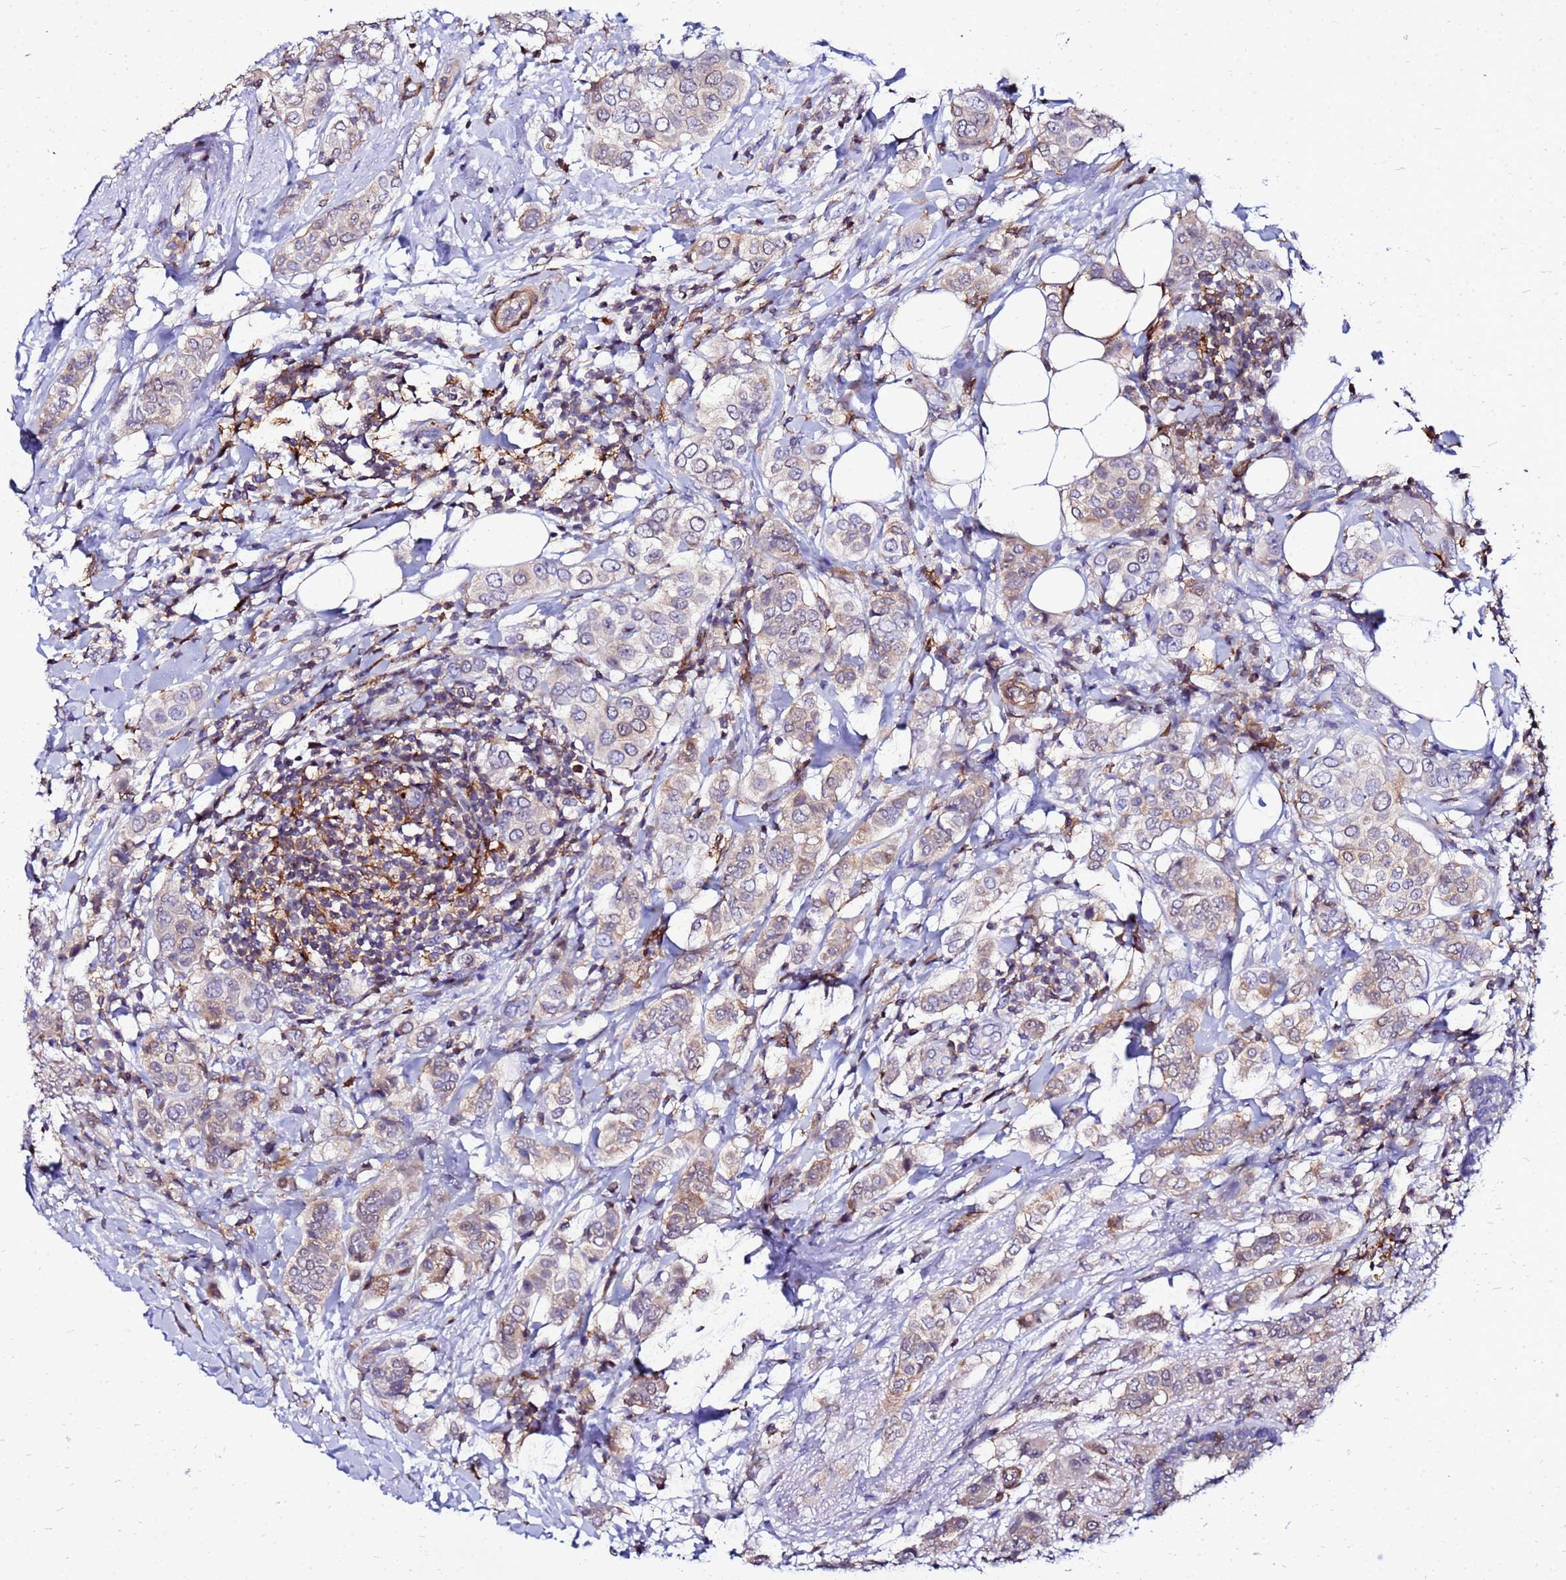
{"staining": {"intensity": "weak", "quantity": "25%-75%", "location": "cytoplasmic/membranous"}, "tissue": "breast cancer", "cell_type": "Tumor cells", "image_type": "cancer", "snomed": [{"axis": "morphology", "description": "Lobular carcinoma"}, {"axis": "topography", "description": "Breast"}], "caption": "Immunohistochemical staining of human breast cancer (lobular carcinoma) shows weak cytoplasmic/membranous protein expression in about 25%-75% of tumor cells.", "gene": "DBNDD2", "patient": {"sex": "female", "age": 51}}